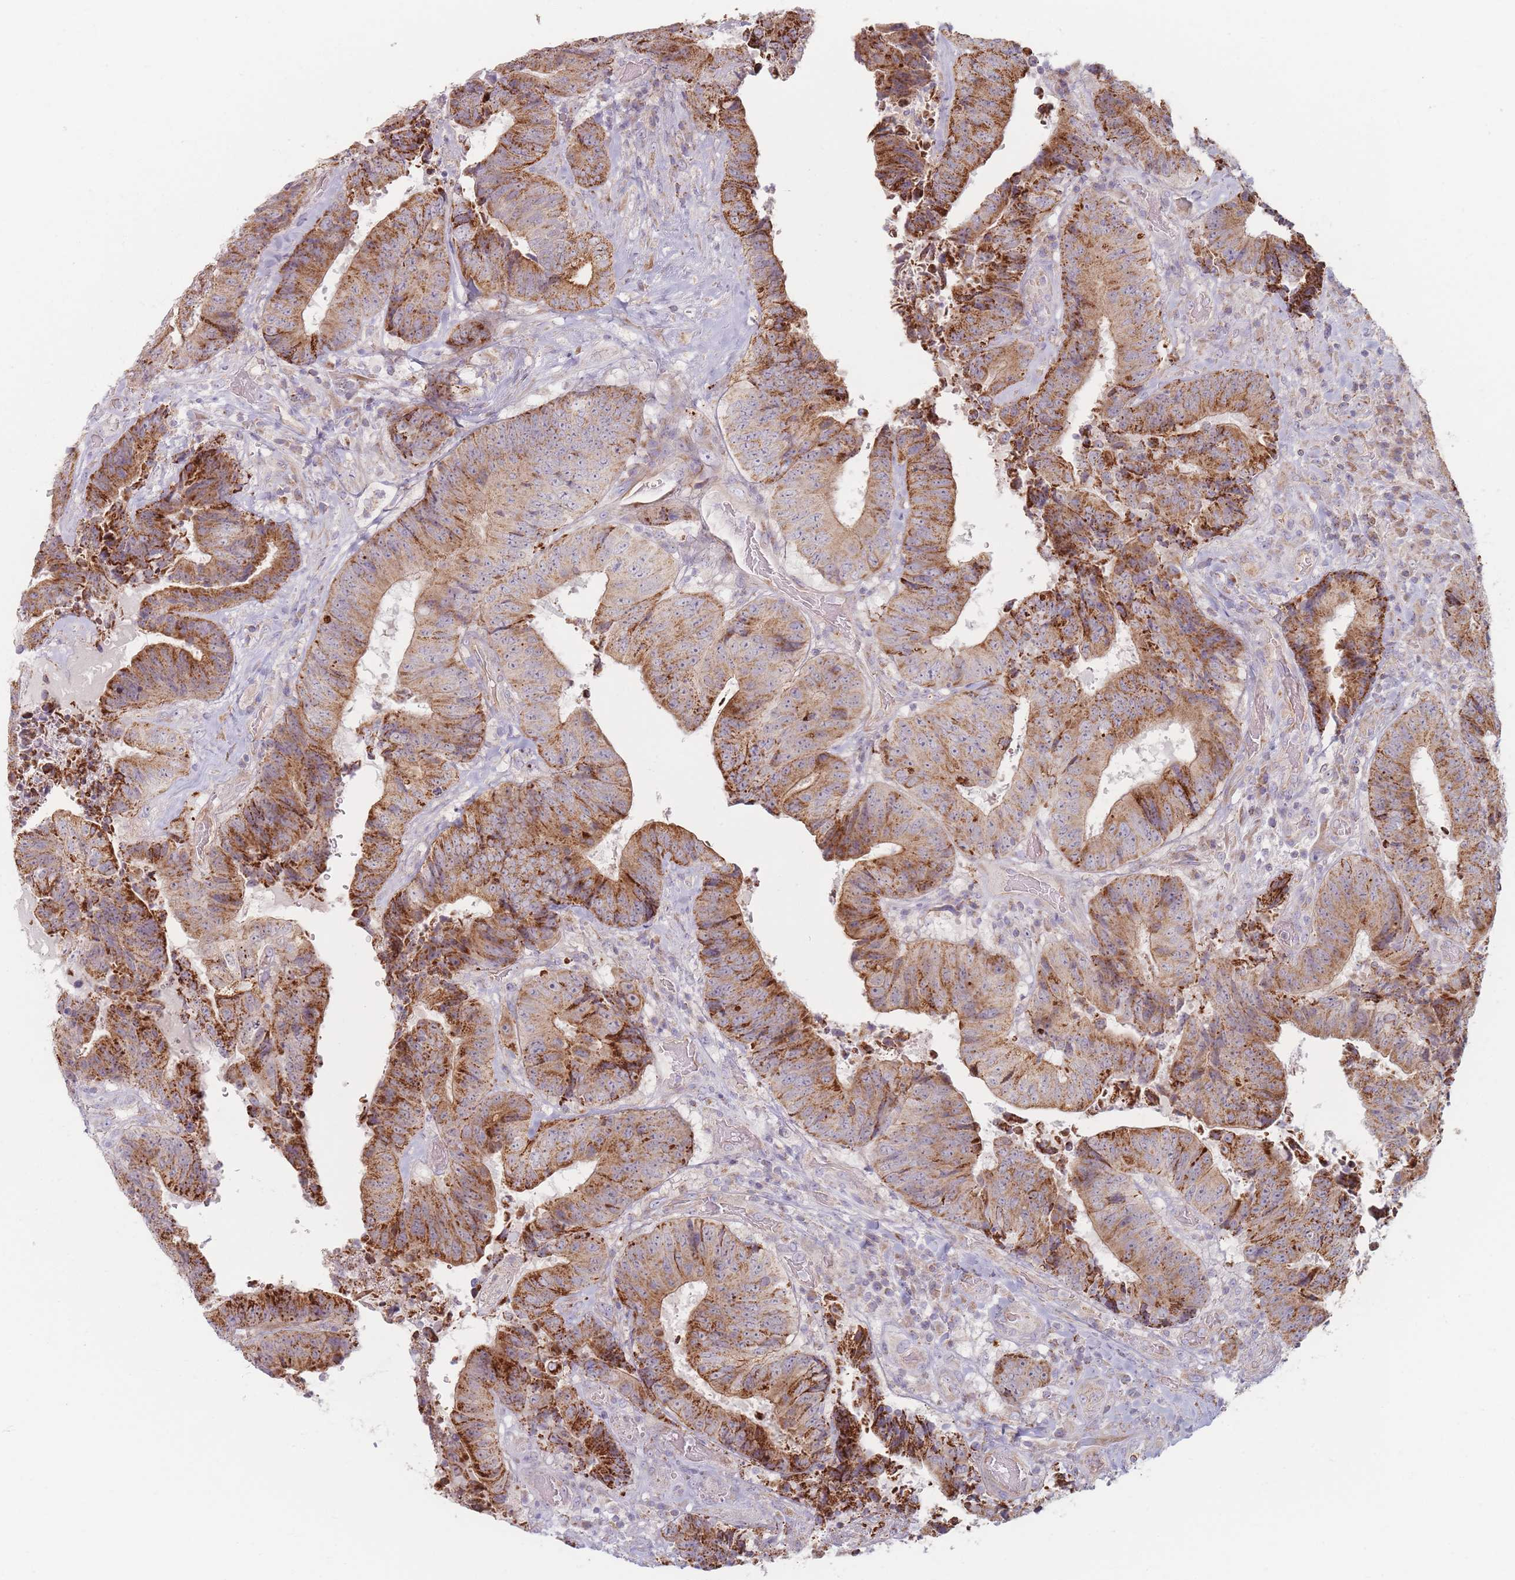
{"staining": {"intensity": "strong", "quantity": ">75%", "location": "cytoplasmic/membranous"}, "tissue": "colorectal cancer", "cell_type": "Tumor cells", "image_type": "cancer", "snomed": [{"axis": "morphology", "description": "Adenocarcinoma, NOS"}, {"axis": "topography", "description": "Rectum"}], "caption": "Immunohistochemical staining of human colorectal cancer (adenocarcinoma) exhibits strong cytoplasmic/membranous protein staining in approximately >75% of tumor cells.", "gene": "ESRP2", "patient": {"sex": "male", "age": 72}}